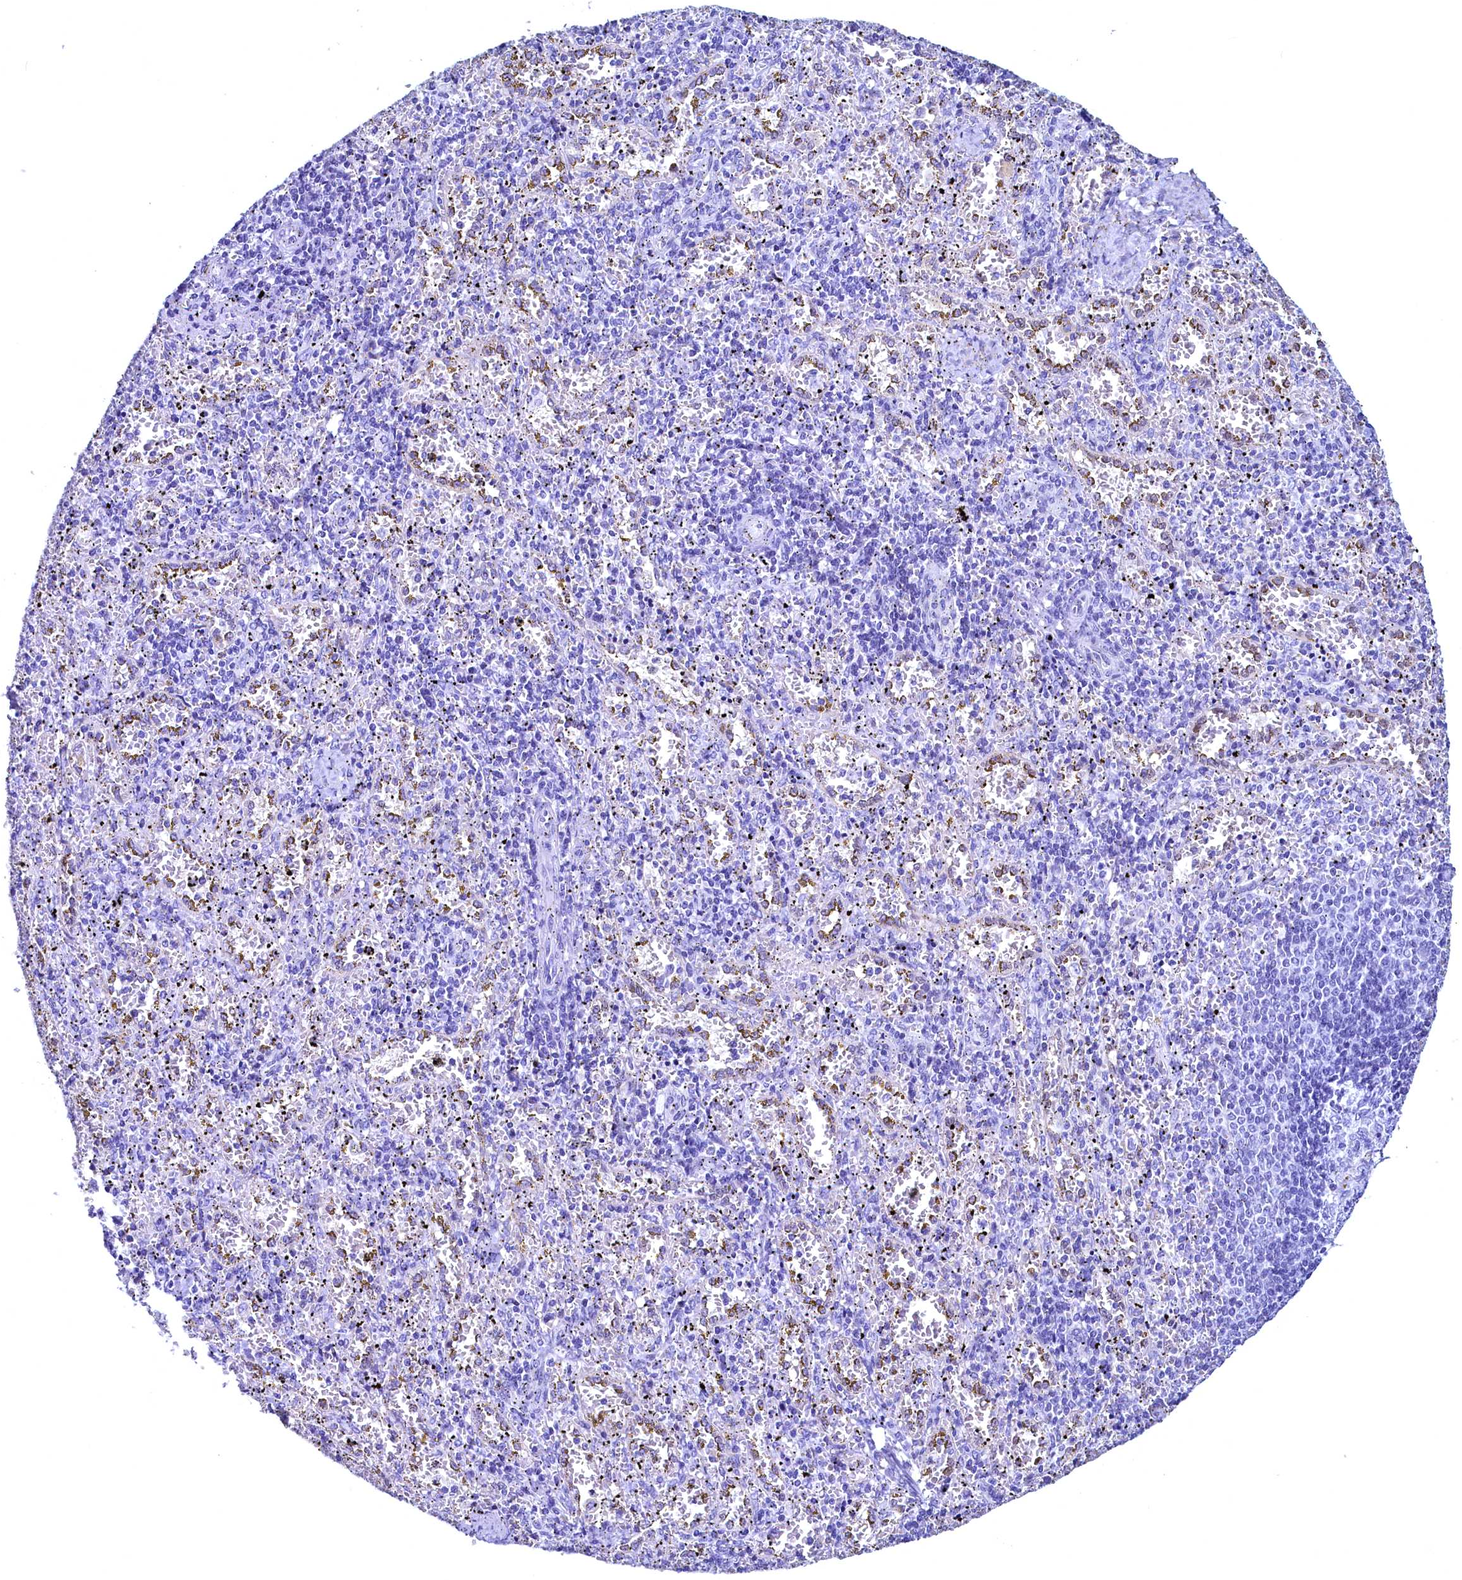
{"staining": {"intensity": "negative", "quantity": "none", "location": "none"}, "tissue": "spleen", "cell_type": "Cells in red pulp", "image_type": "normal", "snomed": [{"axis": "morphology", "description": "Normal tissue, NOS"}, {"axis": "topography", "description": "Spleen"}], "caption": "Immunohistochemistry image of unremarkable spleen stained for a protein (brown), which shows no positivity in cells in red pulp.", "gene": "FLYWCH2", "patient": {"sex": "male", "age": 11}}